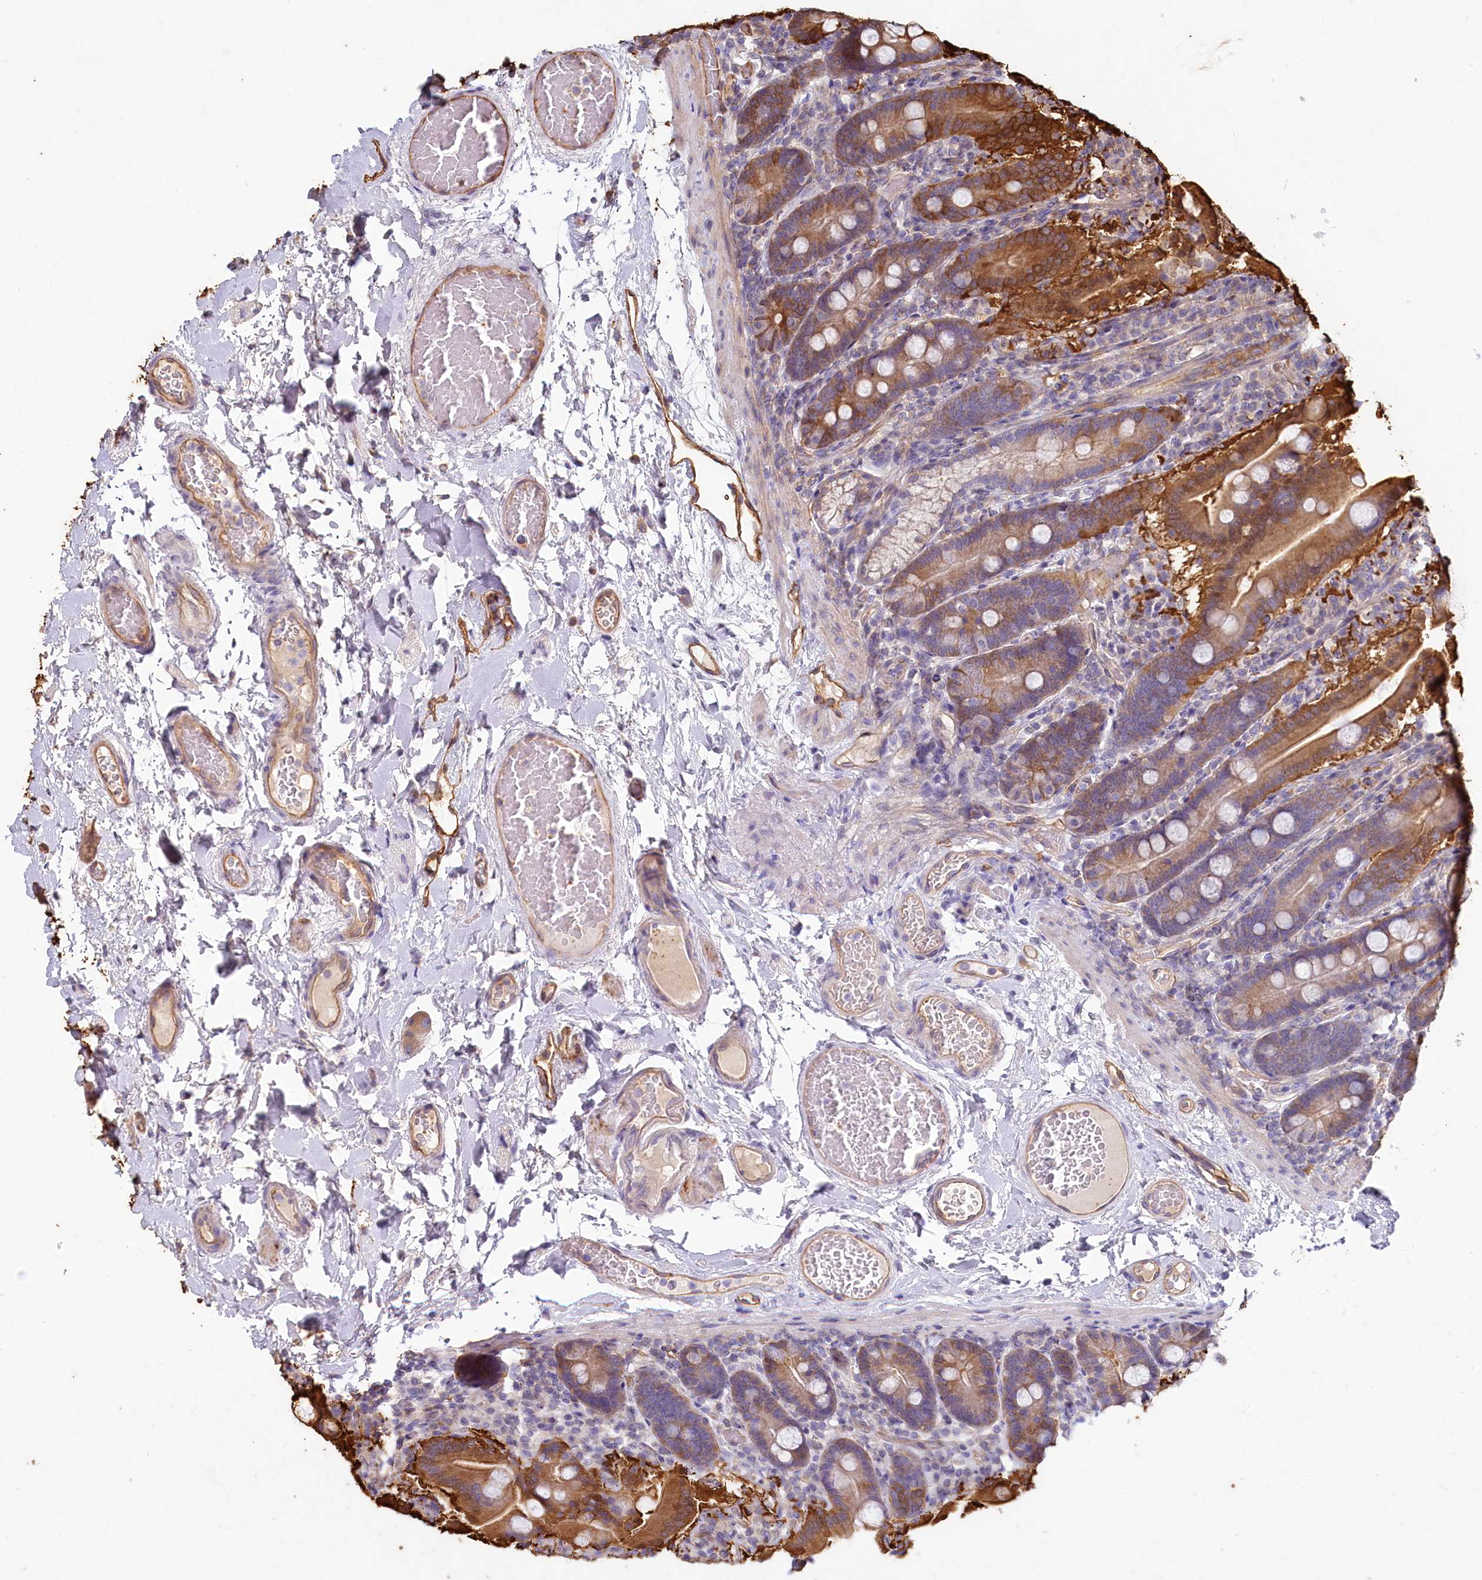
{"staining": {"intensity": "moderate", "quantity": ">75%", "location": "cytoplasmic/membranous"}, "tissue": "duodenum", "cell_type": "Glandular cells", "image_type": "normal", "snomed": [{"axis": "morphology", "description": "Normal tissue, NOS"}, {"axis": "topography", "description": "Duodenum"}], "caption": "Immunohistochemistry photomicrograph of benign duodenum: duodenum stained using immunohistochemistry (IHC) reveals medium levels of moderate protein expression localized specifically in the cytoplasmic/membranous of glandular cells, appearing as a cytoplasmic/membranous brown color.", "gene": "LMOD3", "patient": {"sex": "male", "age": 55}}